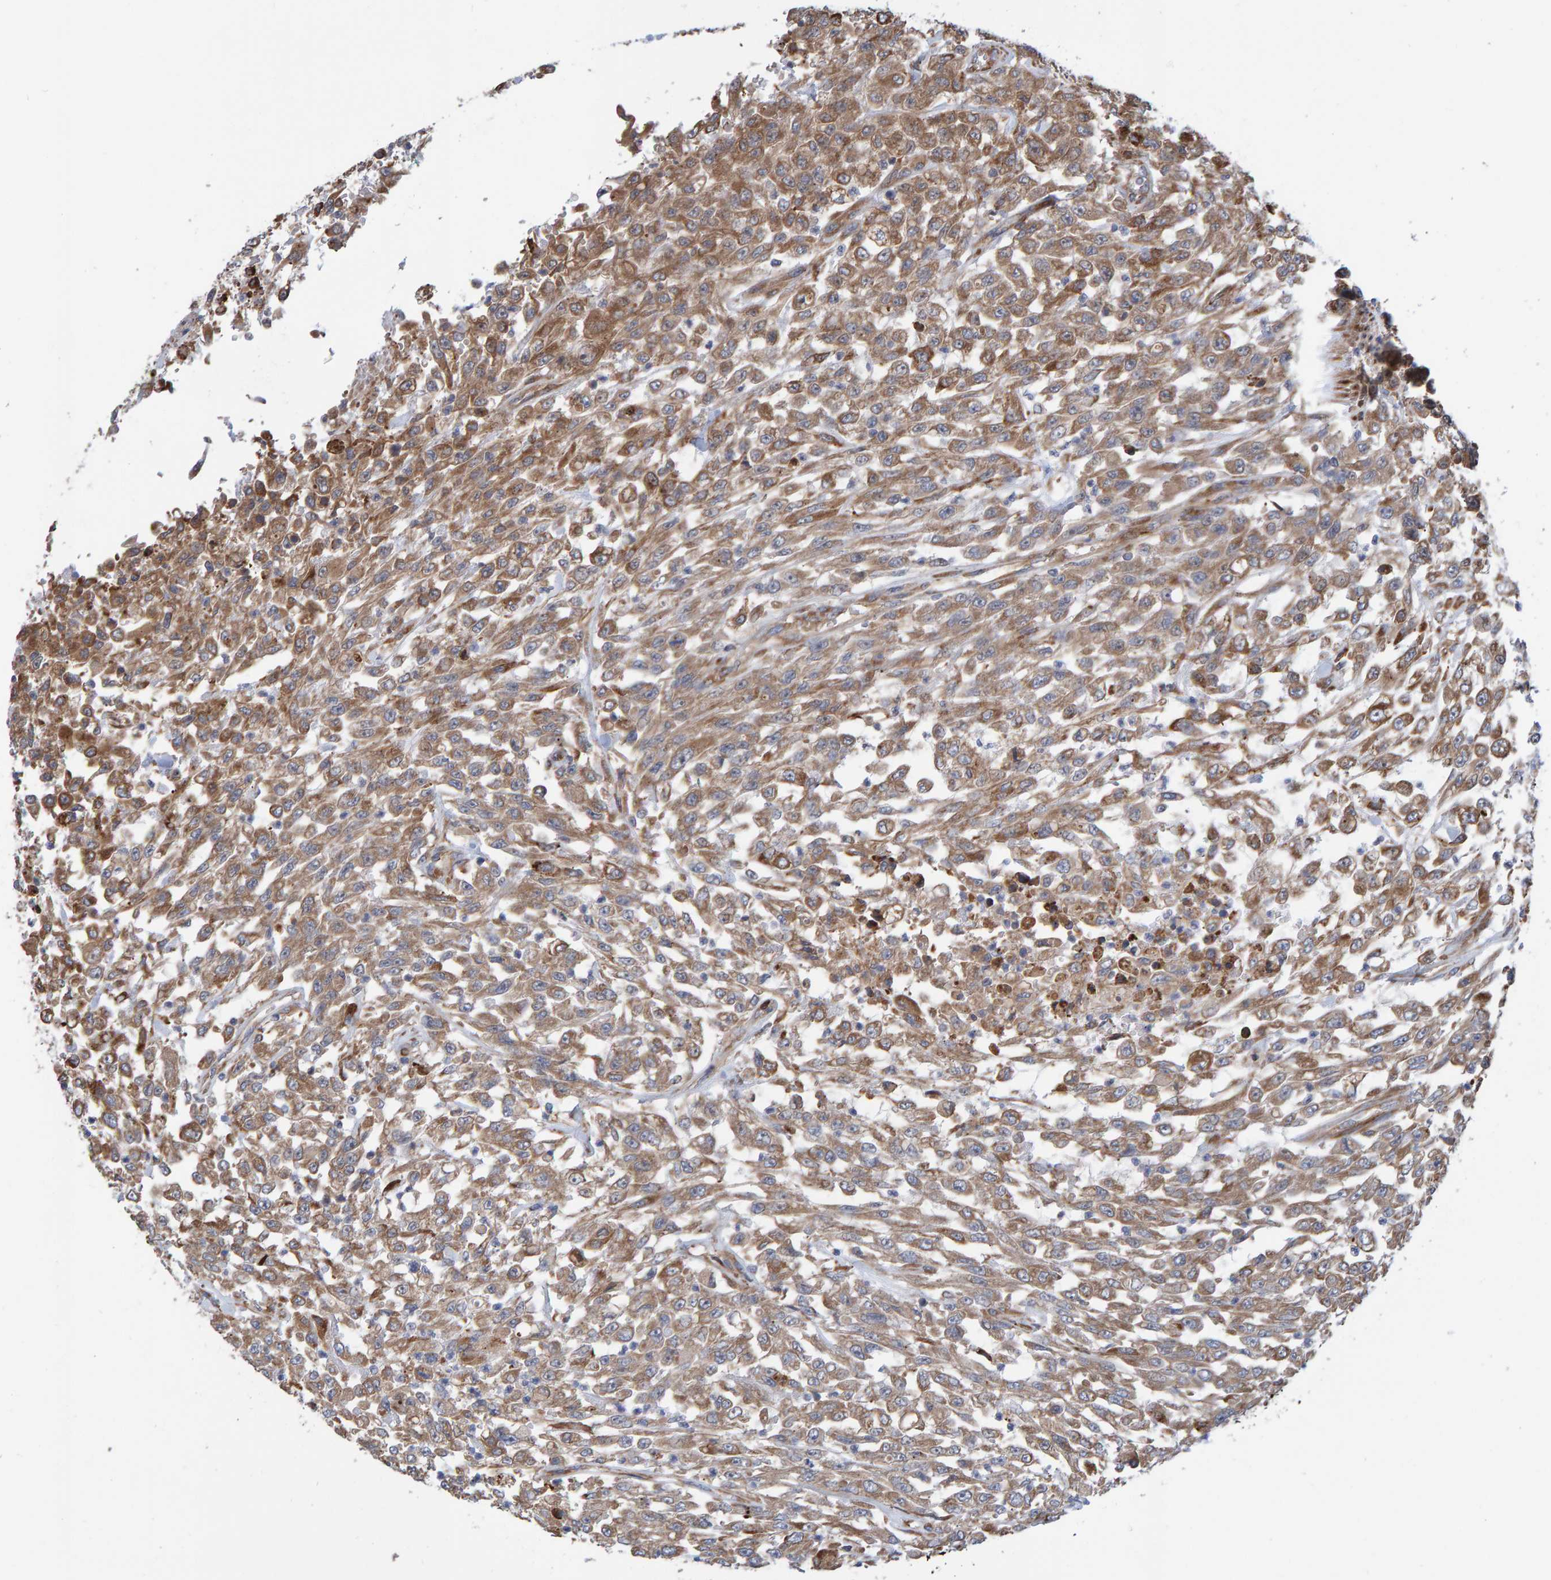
{"staining": {"intensity": "moderate", "quantity": ">75%", "location": "cytoplasmic/membranous"}, "tissue": "urothelial cancer", "cell_type": "Tumor cells", "image_type": "cancer", "snomed": [{"axis": "morphology", "description": "Urothelial carcinoma, High grade"}, {"axis": "topography", "description": "Urinary bladder"}], "caption": "Brown immunohistochemical staining in human urothelial cancer shows moderate cytoplasmic/membranous staining in about >75% of tumor cells. (Stains: DAB in brown, nuclei in blue, Microscopy: brightfield microscopy at high magnification).", "gene": "KIAA0753", "patient": {"sex": "male", "age": 46}}